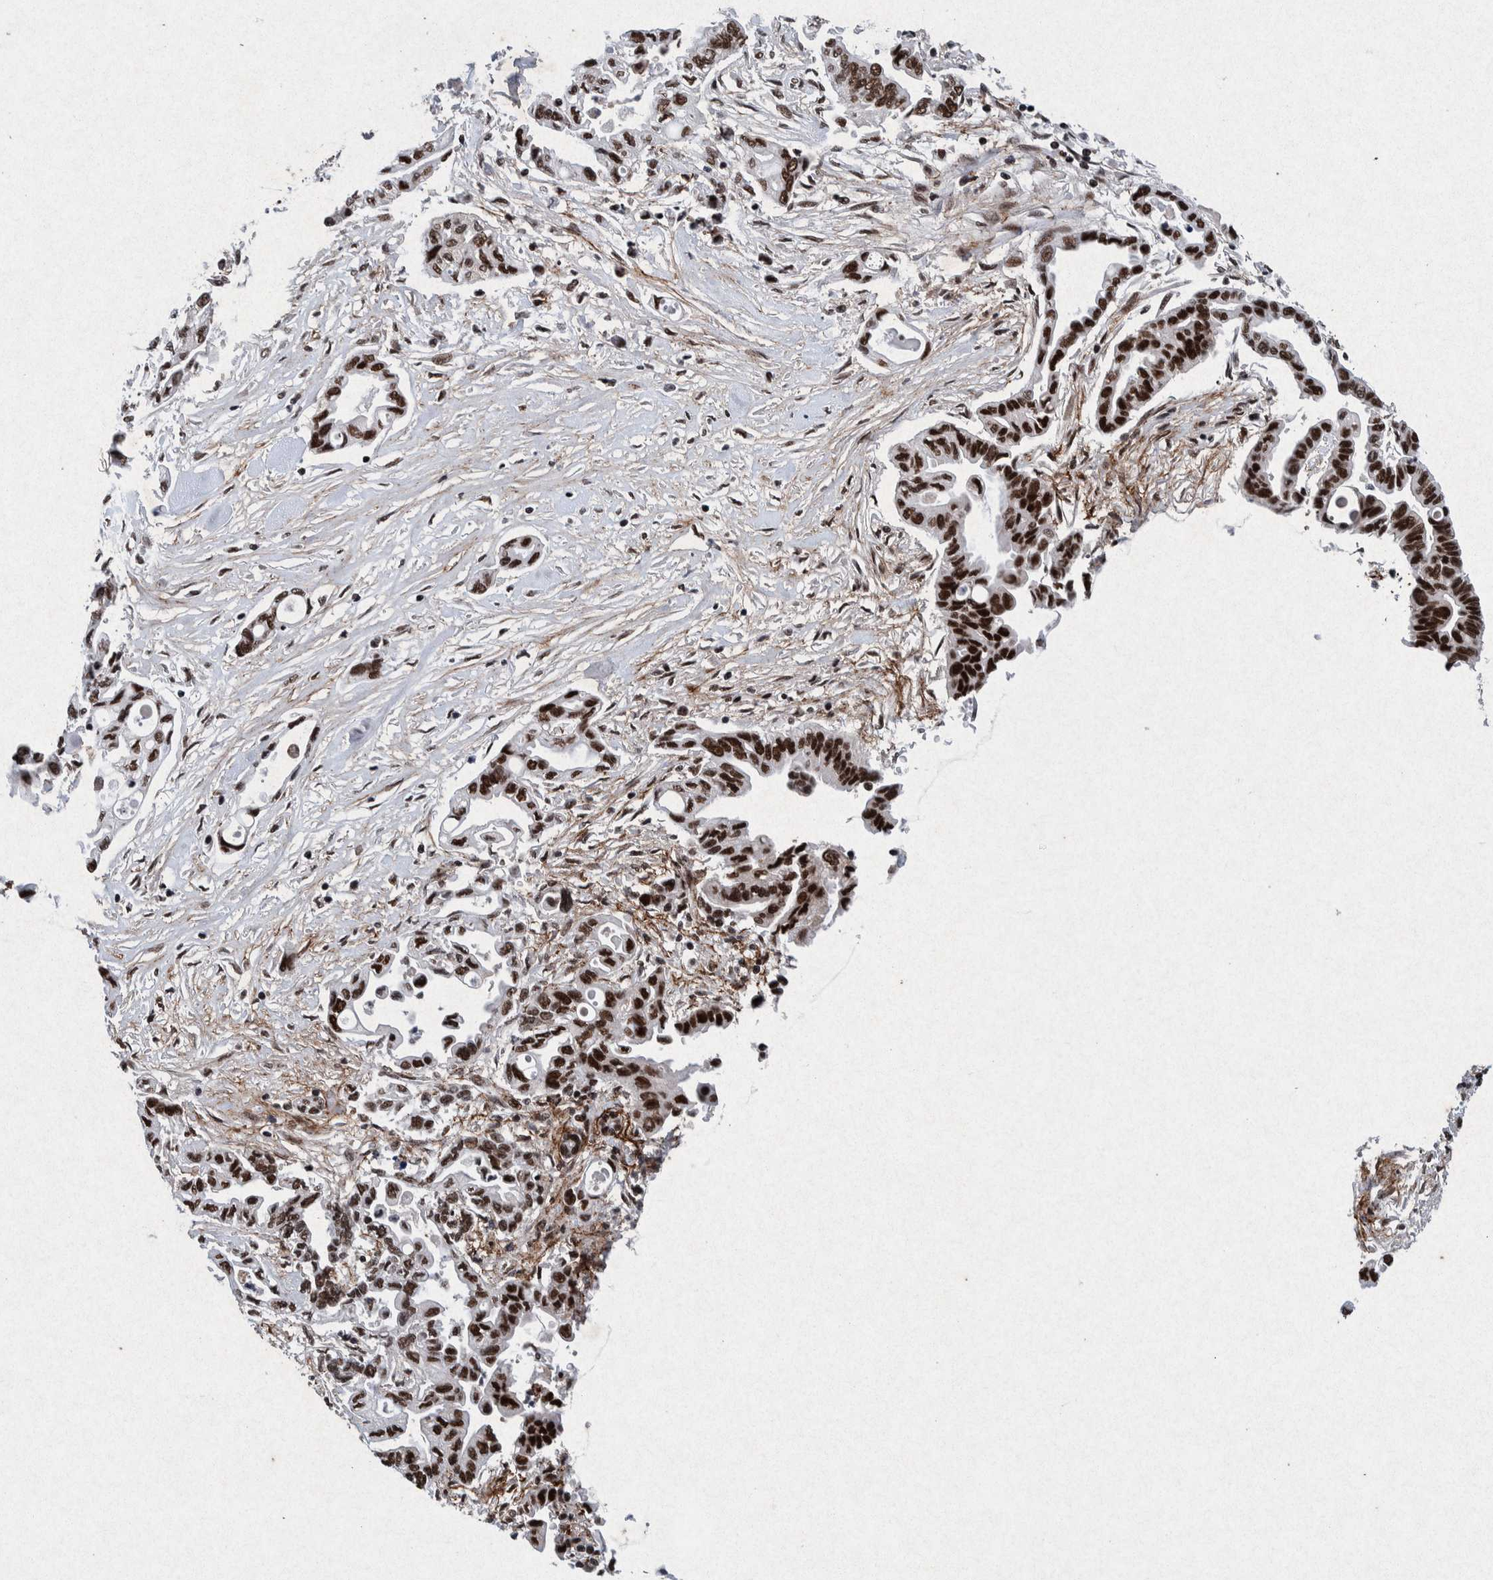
{"staining": {"intensity": "strong", "quantity": ">75%", "location": "nuclear"}, "tissue": "pancreatic cancer", "cell_type": "Tumor cells", "image_type": "cancer", "snomed": [{"axis": "morphology", "description": "Adenocarcinoma, NOS"}, {"axis": "topography", "description": "Pancreas"}], "caption": "The micrograph displays staining of adenocarcinoma (pancreatic), revealing strong nuclear protein staining (brown color) within tumor cells.", "gene": "TAF10", "patient": {"sex": "female", "age": 57}}